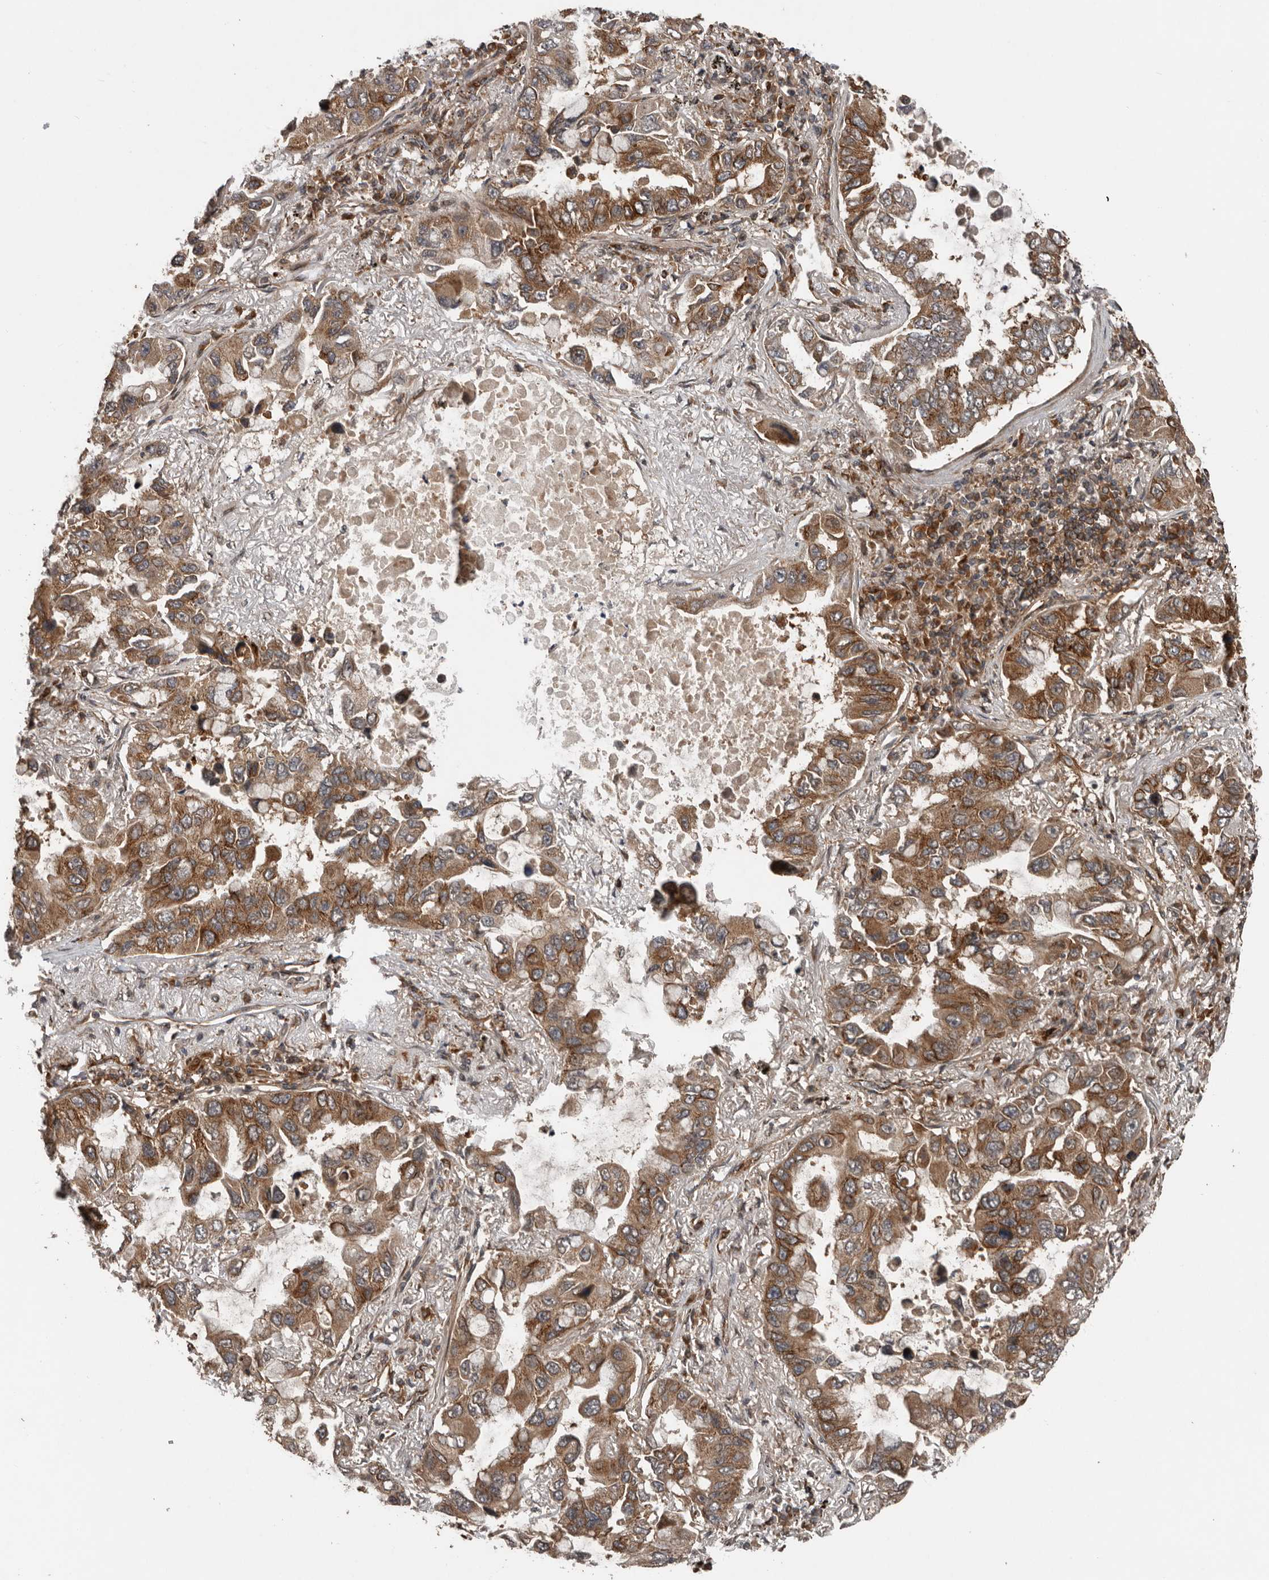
{"staining": {"intensity": "moderate", "quantity": ">75%", "location": "cytoplasmic/membranous"}, "tissue": "lung cancer", "cell_type": "Tumor cells", "image_type": "cancer", "snomed": [{"axis": "morphology", "description": "Adenocarcinoma, NOS"}, {"axis": "topography", "description": "Lung"}], "caption": "Immunohistochemistry of human adenocarcinoma (lung) demonstrates medium levels of moderate cytoplasmic/membranous staining in about >75% of tumor cells.", "gene": "CCDC190", "patient": {"sex": "male", "age": 64}}